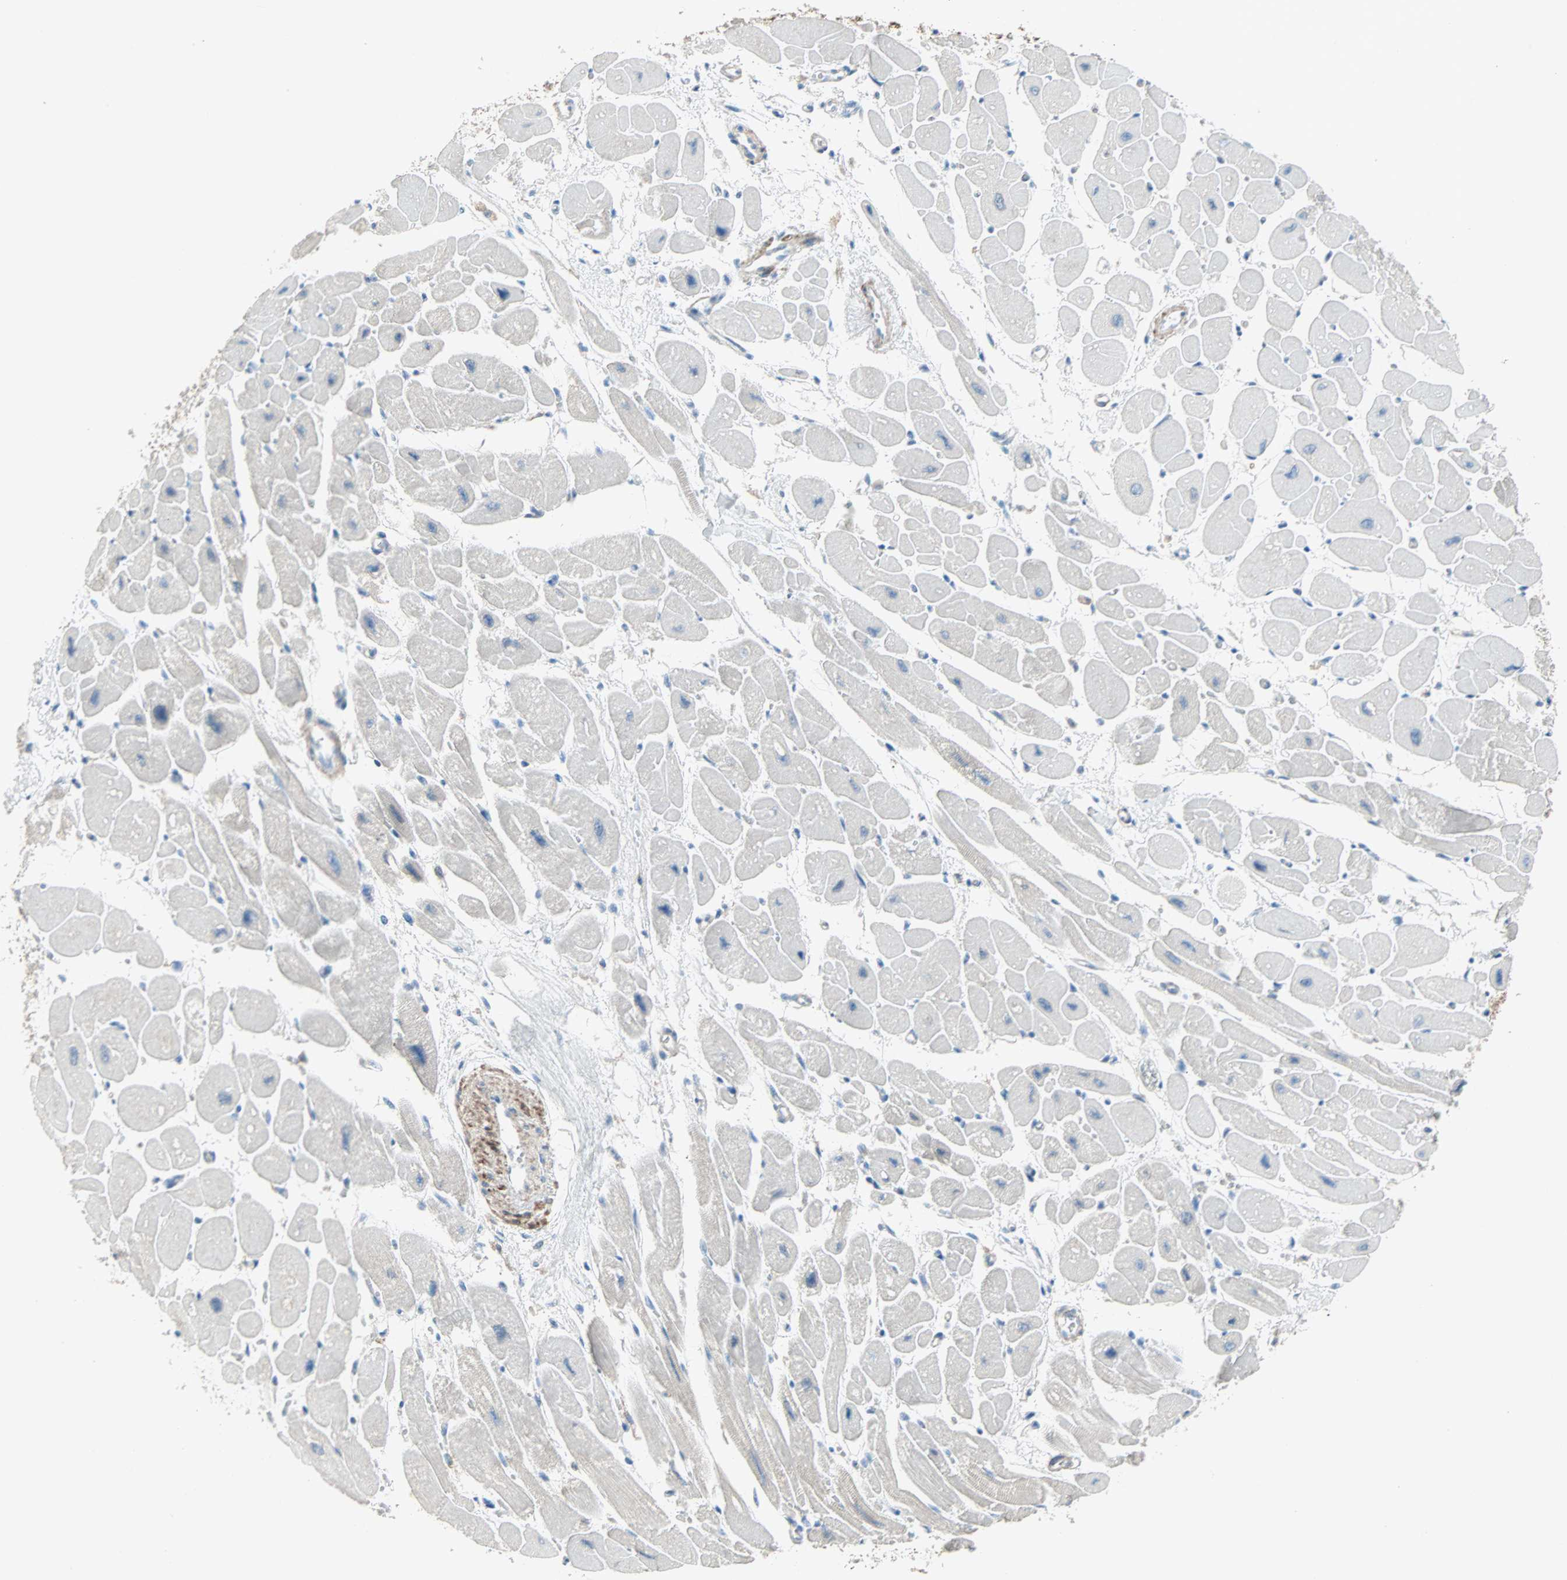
{"staining": {"intensity": "negative", "quantity": "none", "location": "none"}, "tissue": "heart muscle", "cell_type": "Cardiomyocytes", "image_type": "normal", "snomed": [{"axis": "morphology", "description": "Normal tissue, NOS"}, {"axis": "topography", "description": "Heart"}], "caption": "Immunohistochemistry photomicrograph of benign heart muscle stained for a protein (brown), which displays no staining in cardiomyocytes. (DAB immunohistochemistry with hematoxylin counter stain).", "gene": "ACVRL1", "patient": {"sex": "female", "age": 54}}